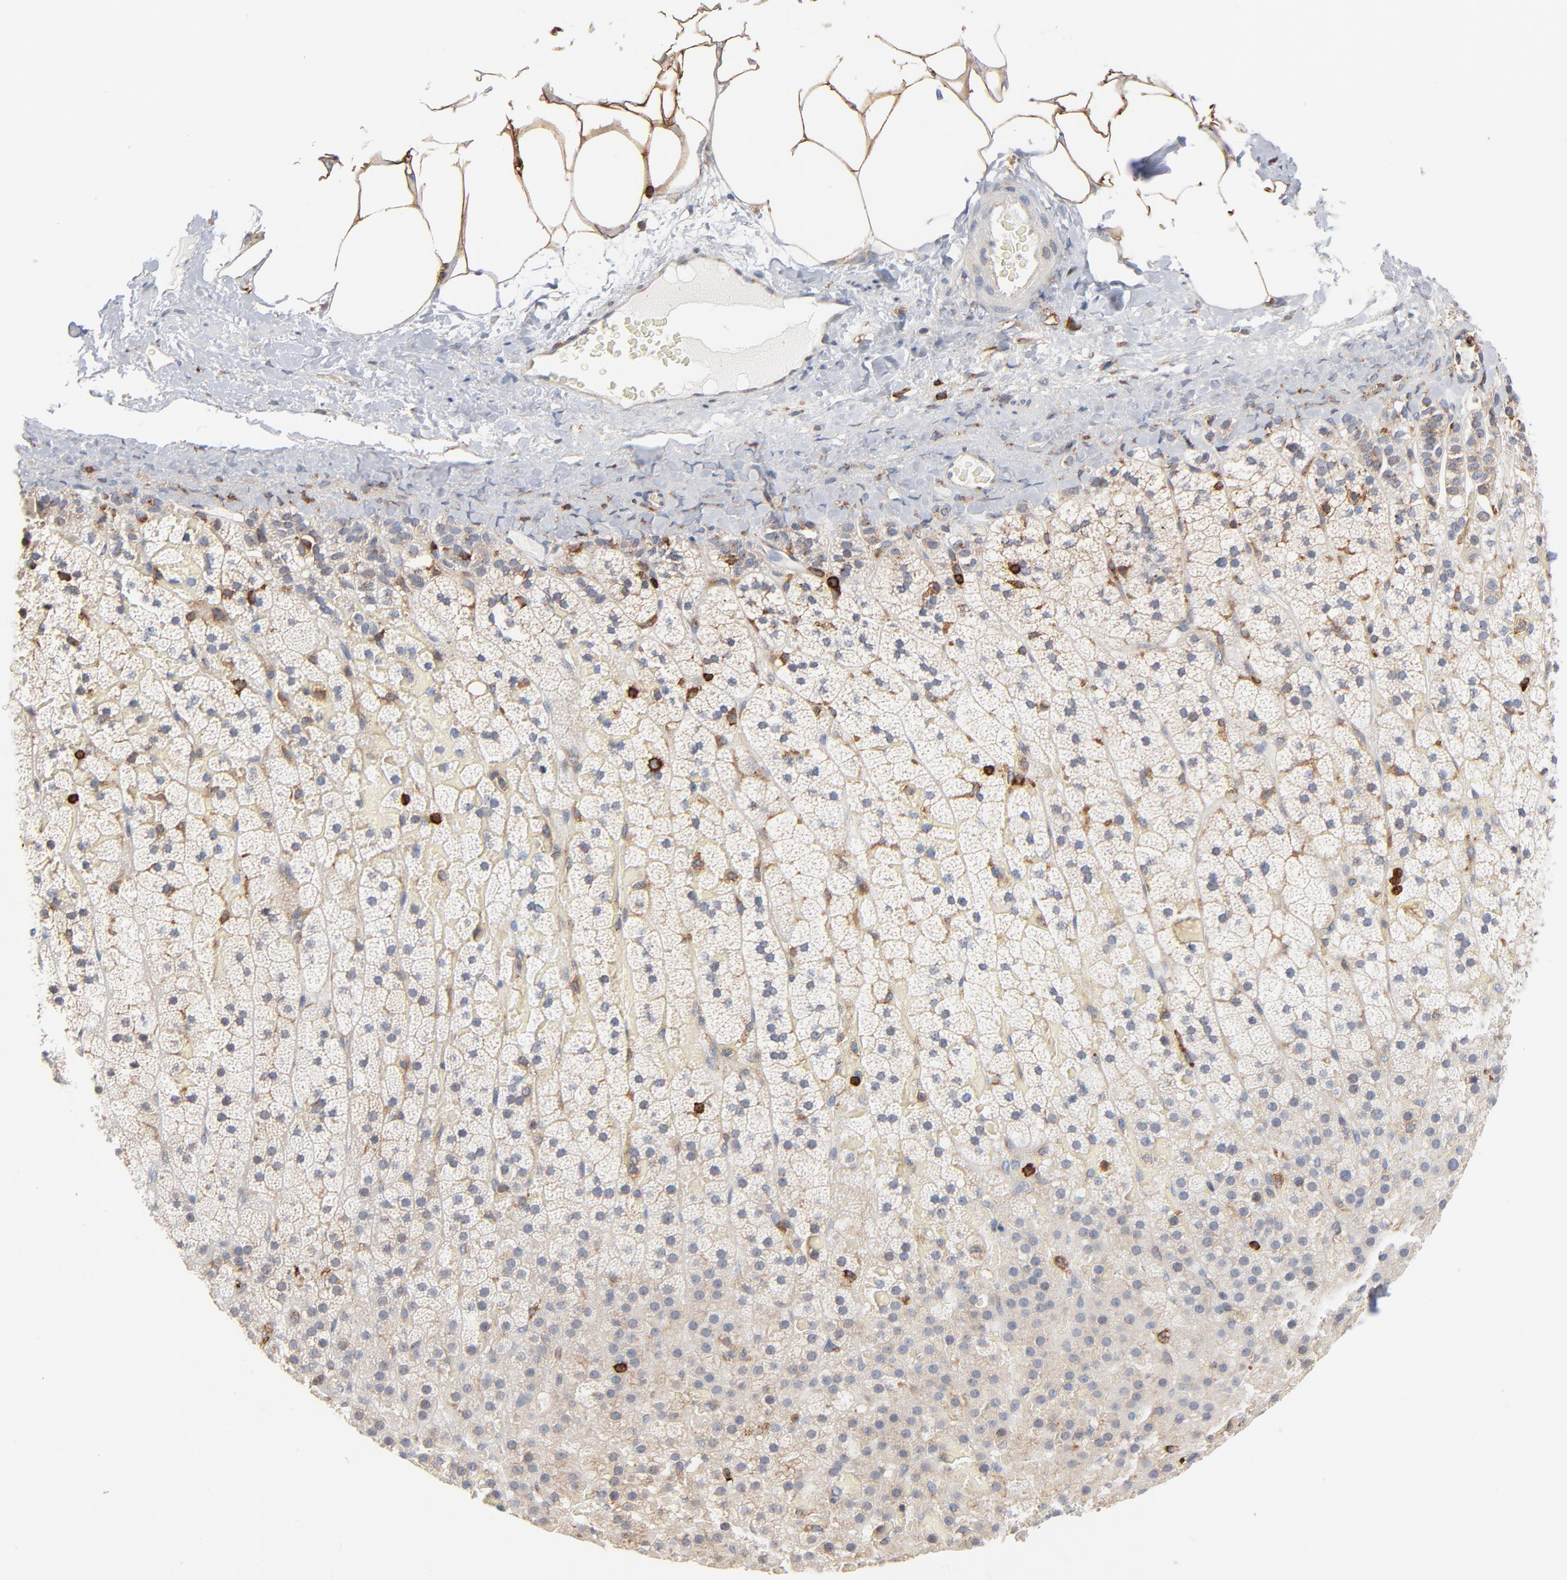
{"staining": {"intensity": "negative", "quantity": "none", "location": "none"}, "tissue": "adrenal gland", "cell_type": "Glandular cells", "image_type": "normal", "snomed": [{"axis": "morphology", "description": "Normal tissue, NOS"}, {"axis": "topography", "description": "Adrenal gland"}], "caption": "Histopathology image shows no significant protein staining in glandular cells of benign adrenal gland.", "gene": "SH3KBP1", "patient": {"sex": "male", "age": 35}}